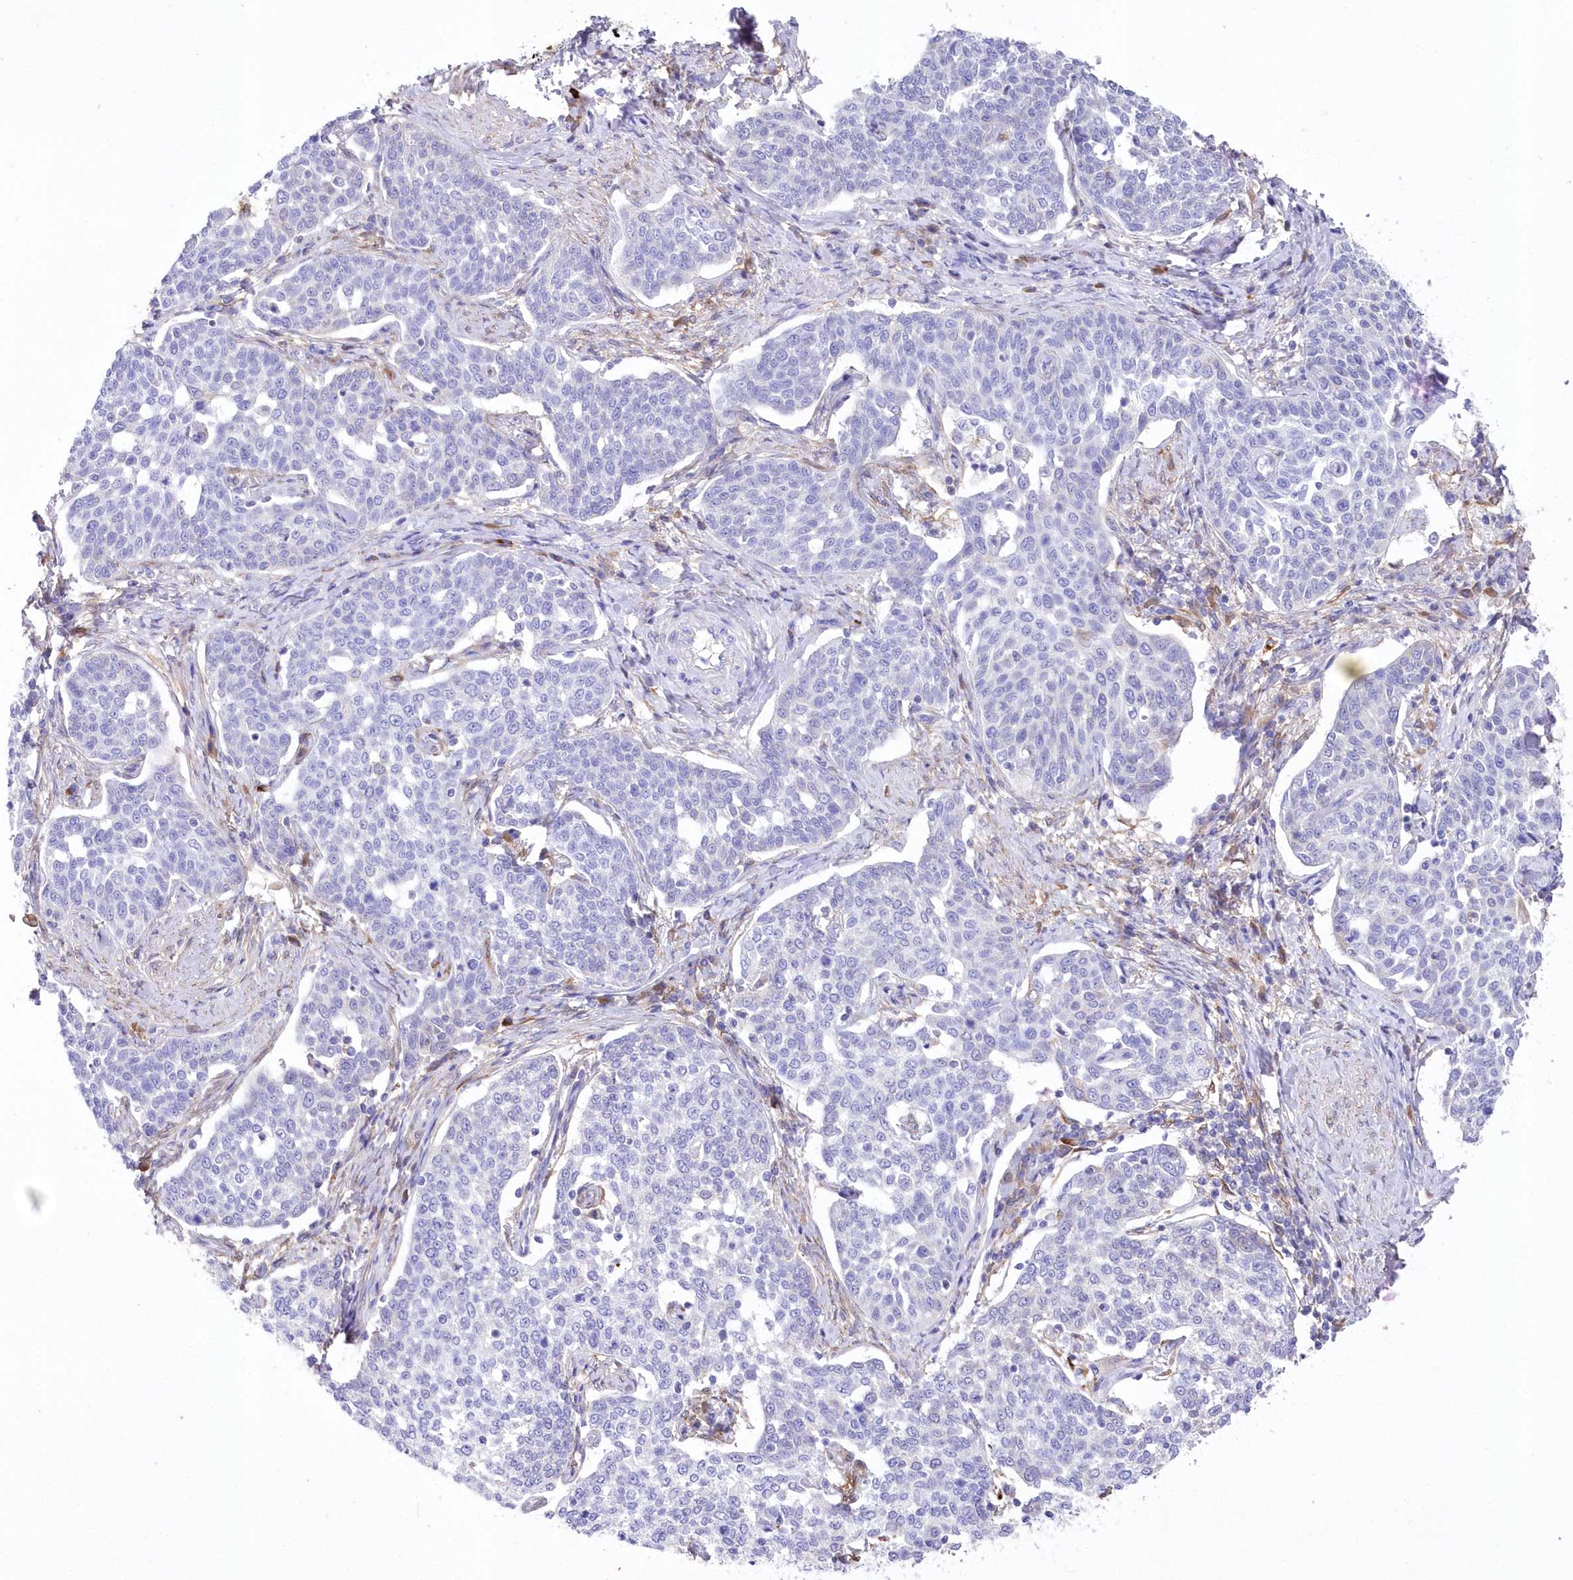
{"staining": {"intensity": "negative", "quantity": "none", "location": "none"}, "tissue": "cervical cancer", "cell_type": "Tumor cells", "image_type": "cancer", "snomed": [{"axis": "morphology", "description": "Squamous cell carcinoma, NOS"}, {"axis": "topography", "description": "Cervix"}], "caption": "Tumor cells show no significant expression in squamous cell carcinoma (cervical).", "gene": "DNAJC19", "patient": {"sex": "female", "age": 34}}